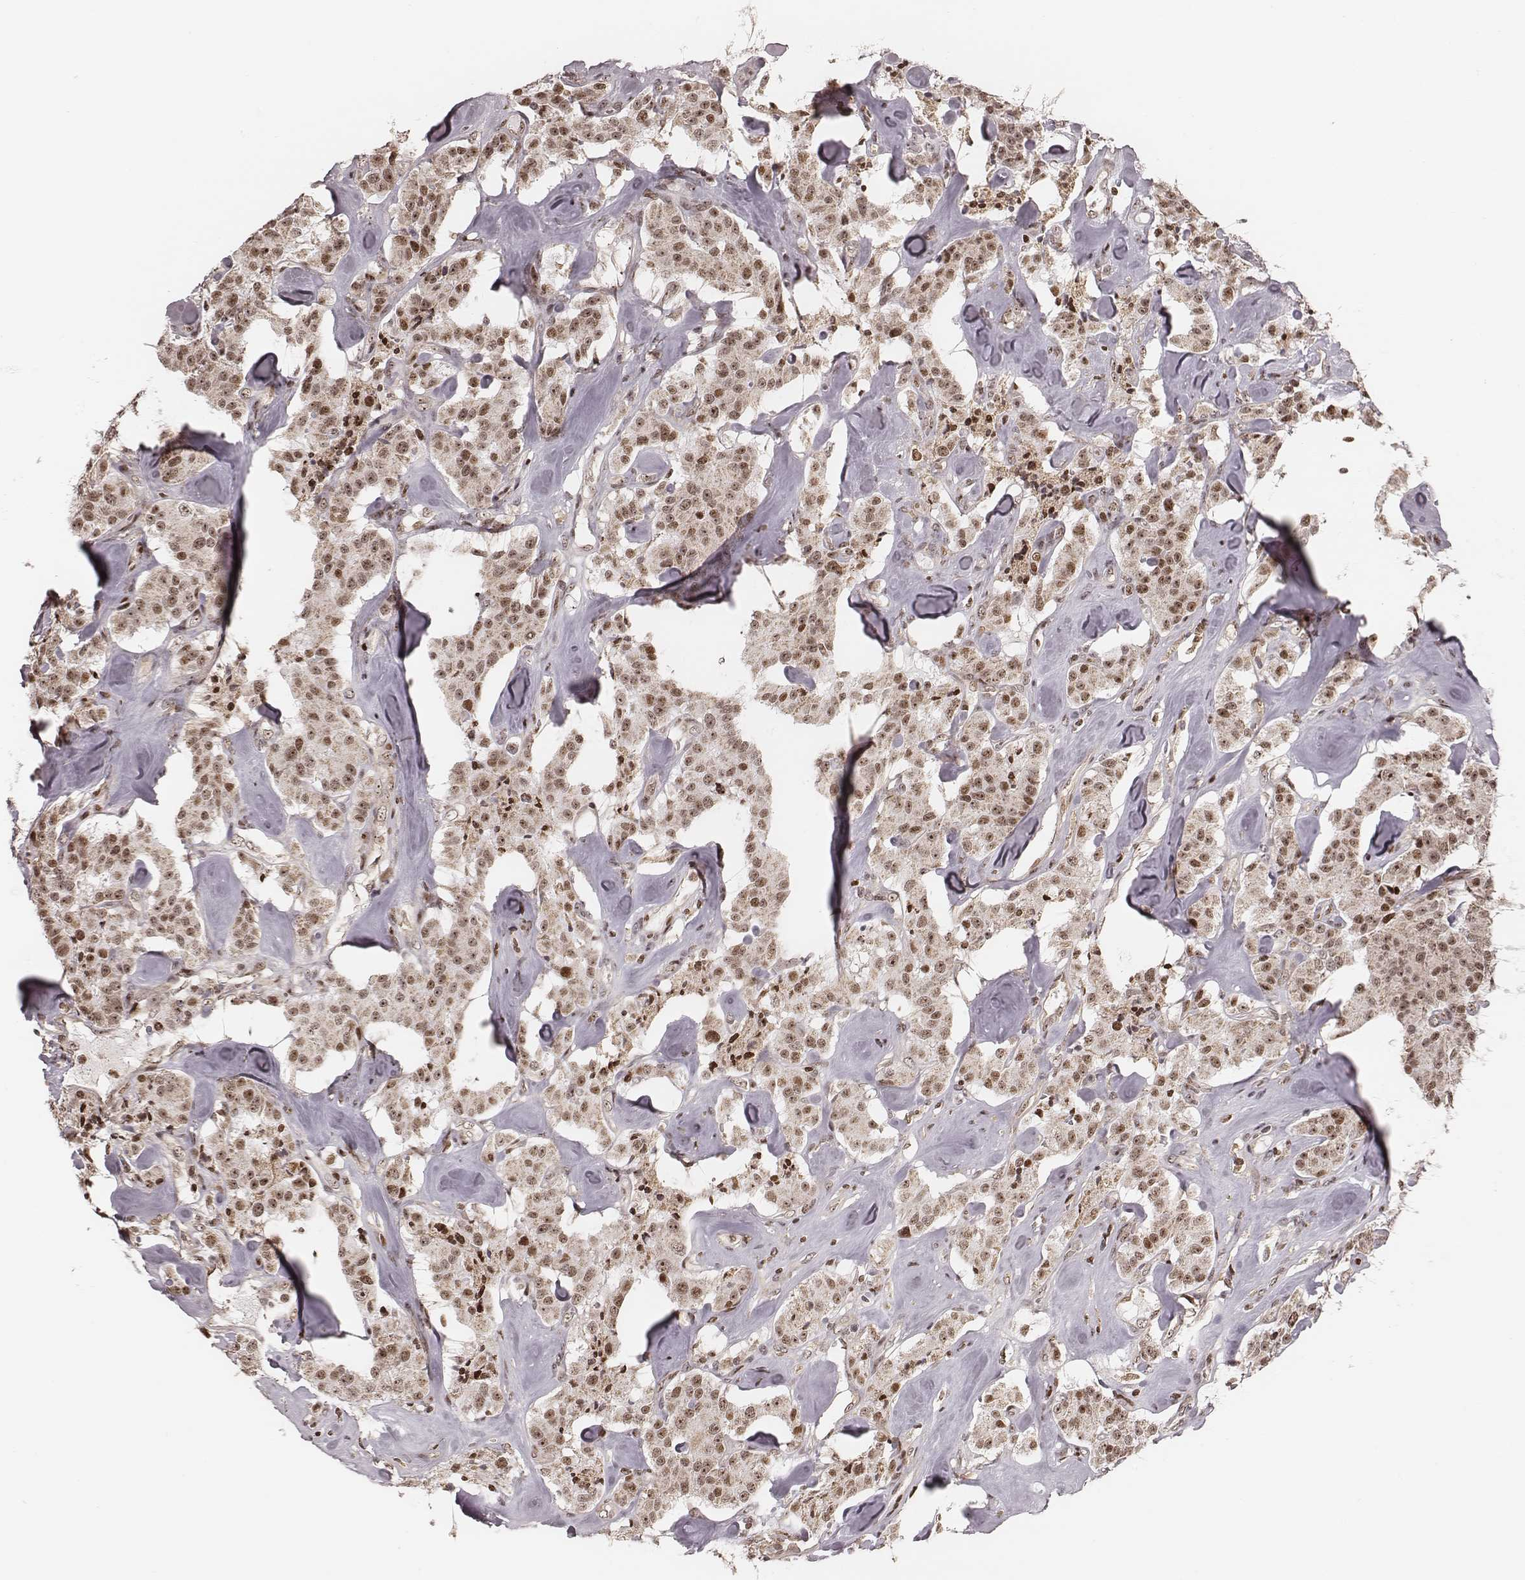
{"staining": {"intensity": "moderate", "quantity": ">75%", "location": "cytoplasmic/membranous,nuclear"}, "tissue": "carcinoid", "cell_type": "Tumor cells", "image_type": "cancer", "snomed": [{"axis": "morphology", "description": "Carcinoid, malignant, NOS"}, {"axis": "topography", "description": "Pancreas"}], "caption": "Immunohistochemical staining of carcinoid shows moderate cytoplasmic/membranous and nuclear protein staining in about >75% of tumor cells.", "gene": "VRK3", "patient": {"sex": "male", "age": 41}}